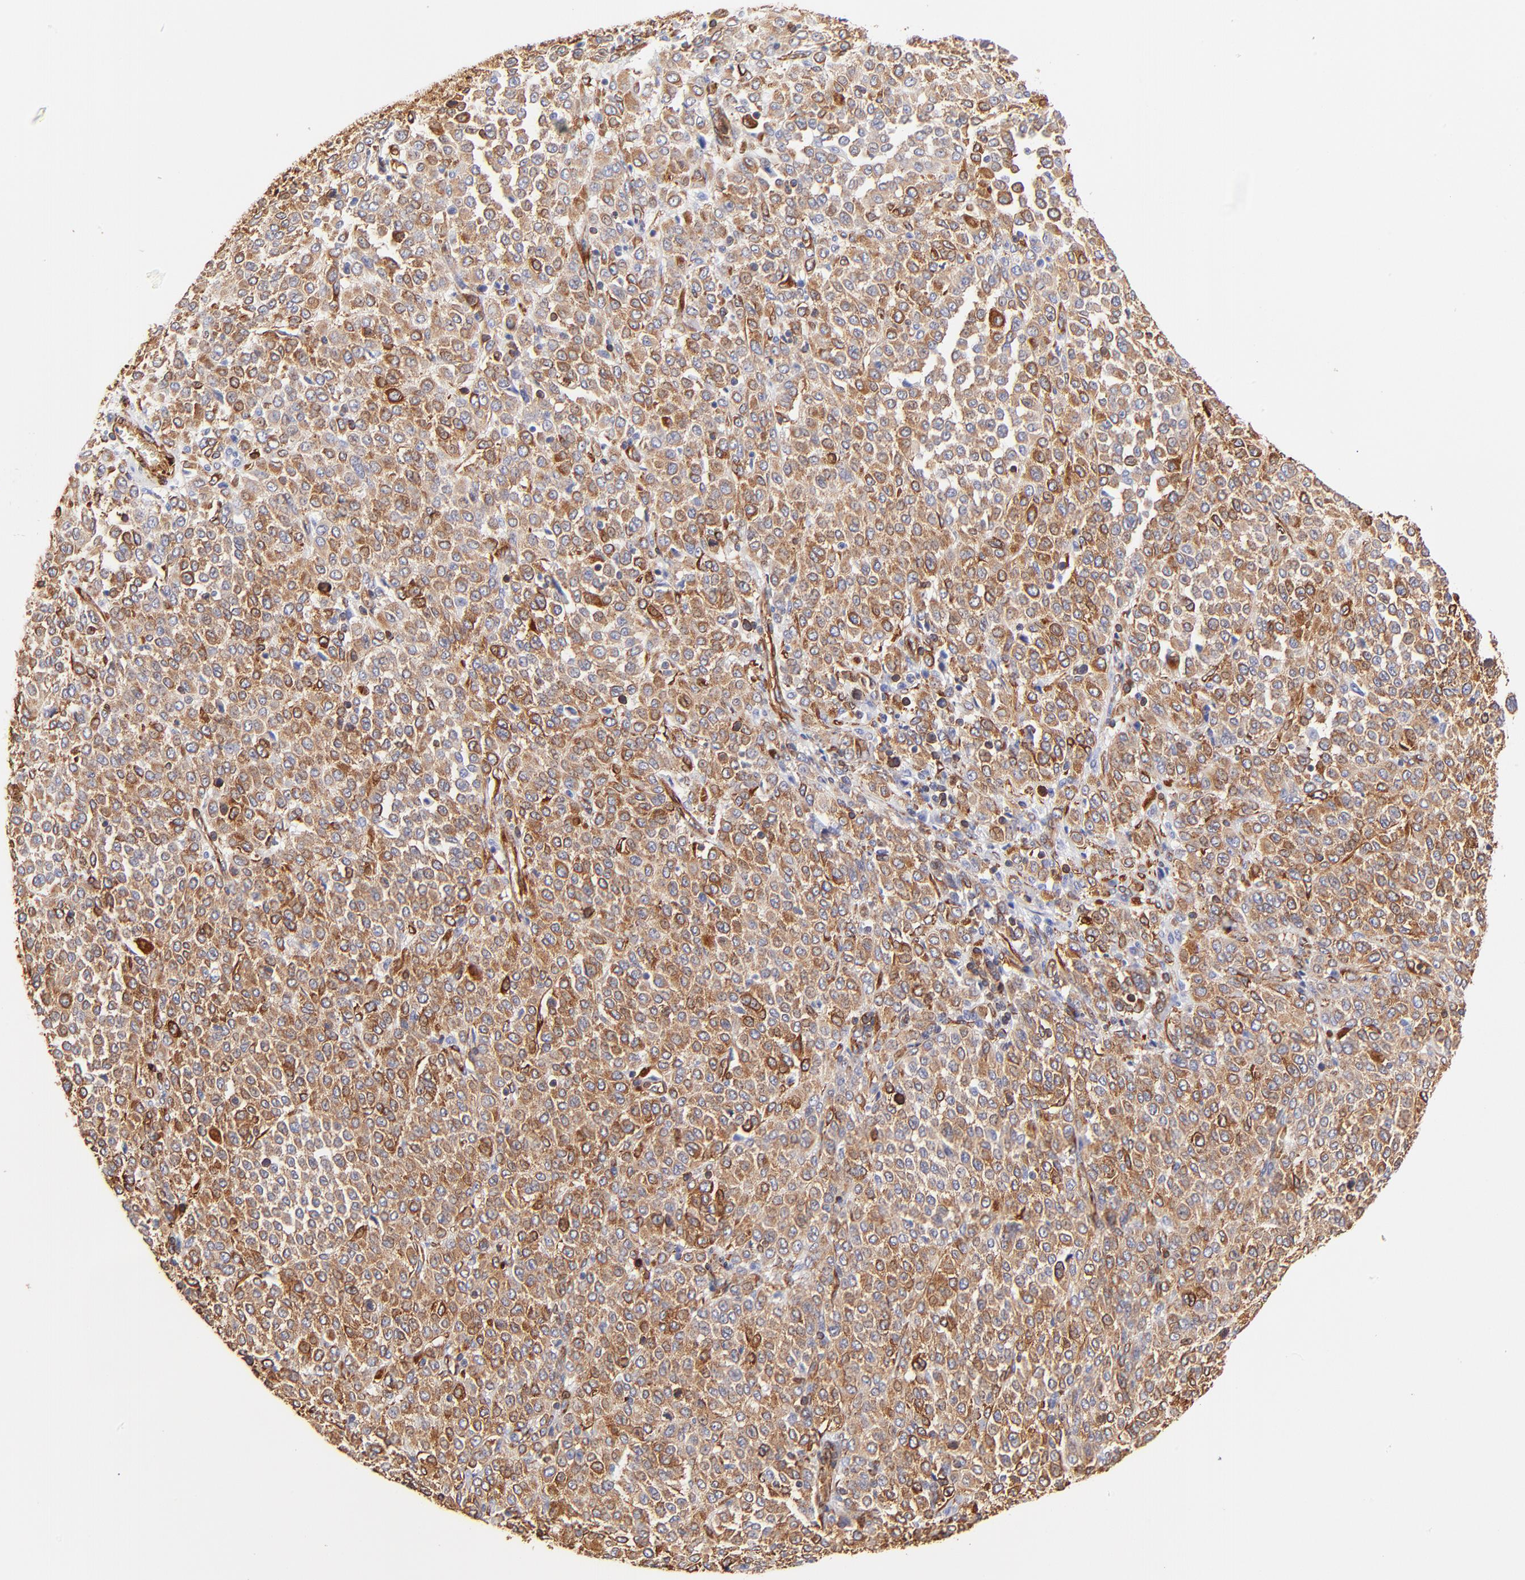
{"staining": {"intensity": "strong", "quantity": ">75%", "location": "cytoplasmic/membranous"}, "tissue": "melanoma", "cell_type": "Tumor cells", "image_type": "cancer", "snomed": [{"axis": "morphology", "description": "Malignant melanoma, Metastatic site"}, {"axis": "topography", "description": "Pancreas"}], "caption": "Immunohistochemical staining of malignant melanoma (metastatic site) demonstrates high levels of strong cytoplasmic/membranous staining in approximately >75% of tumor cells.", "gene": "FLNA", "patient": {"sex": "female", "age": 30}}